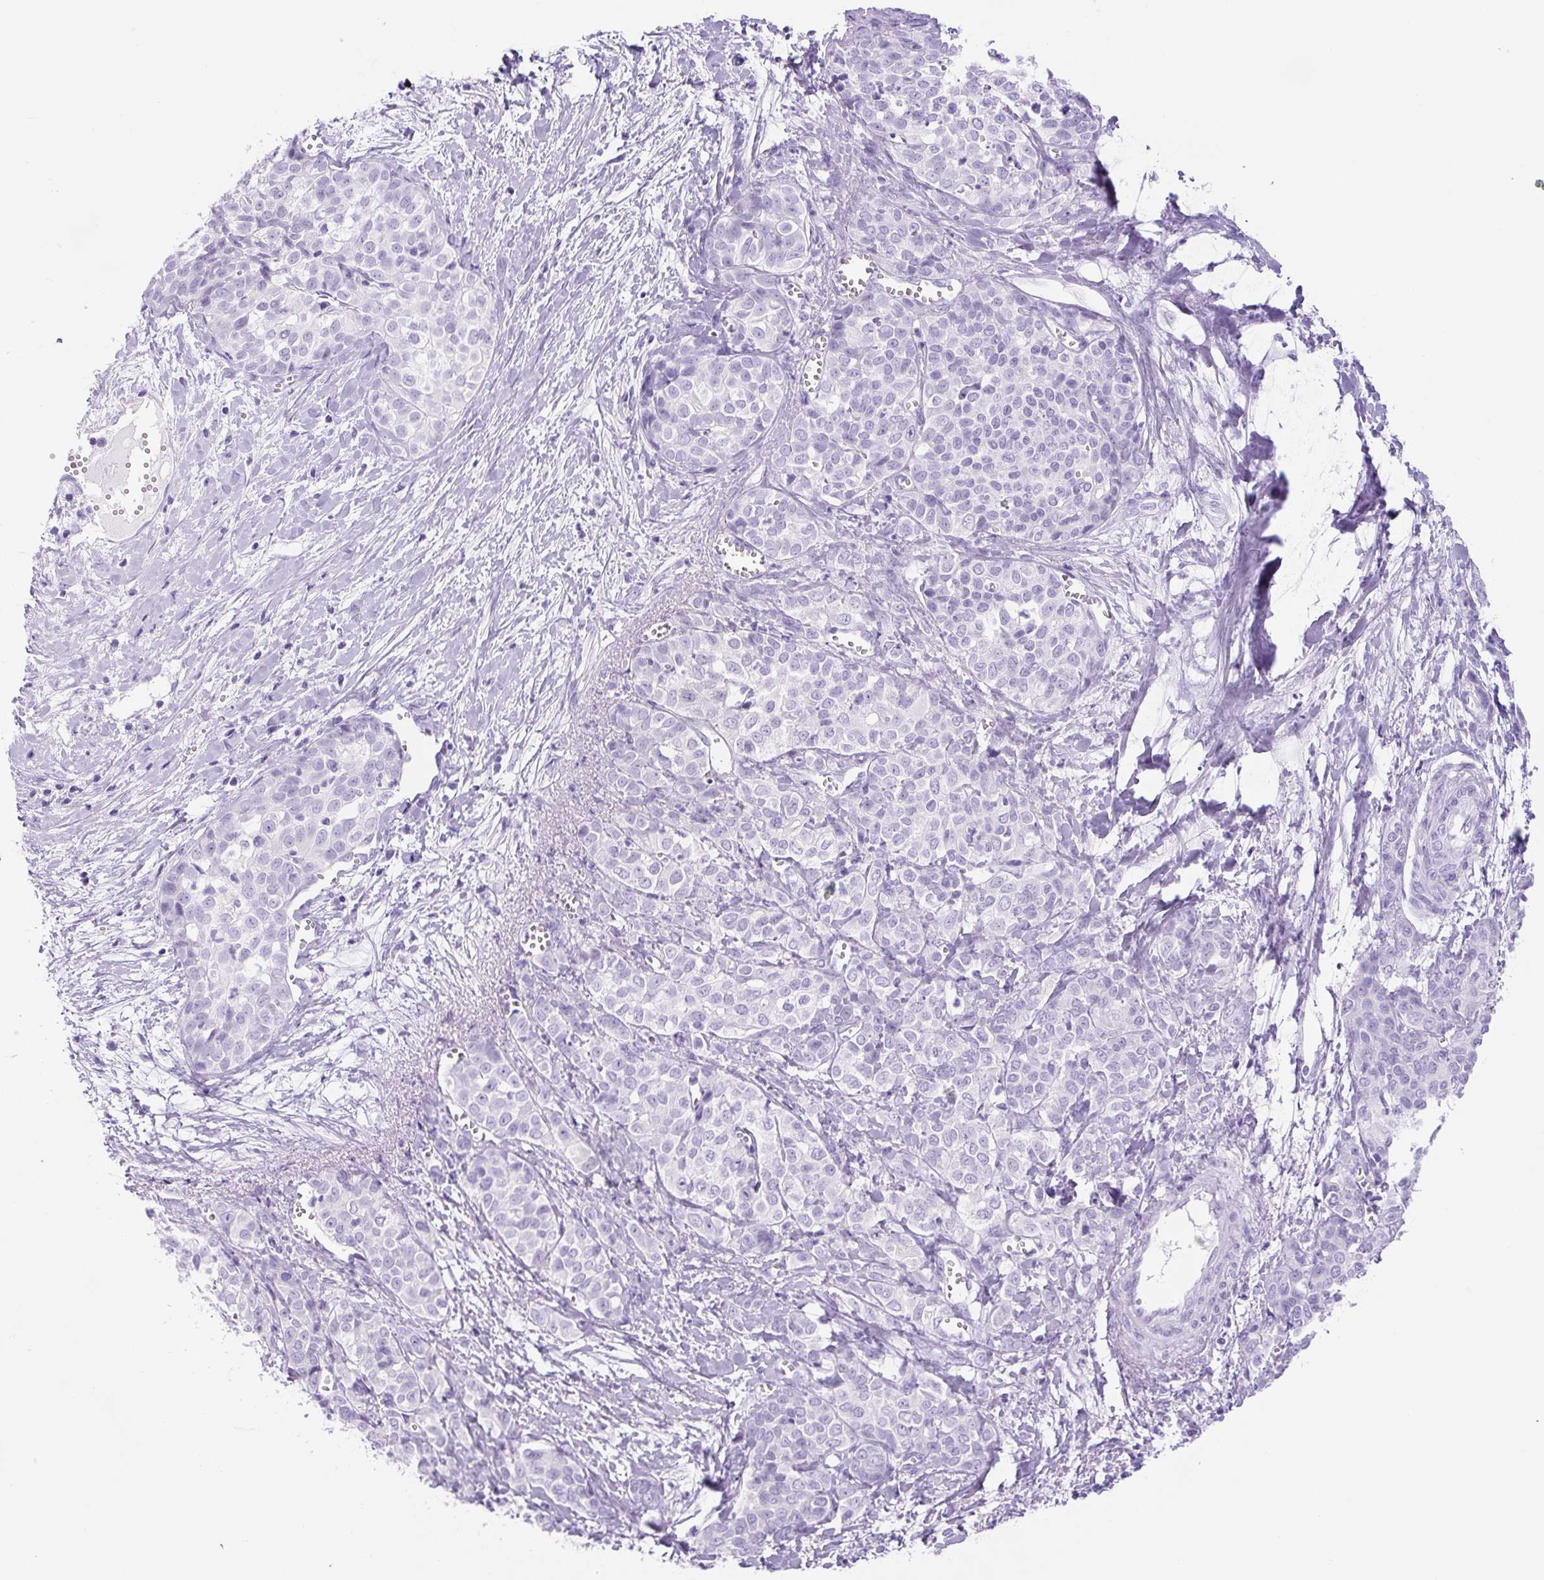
{"staining": {"intensity": "negative", "quantity": "none", "location": "none"}, "tissue": "liver cancer", "cell_type": "Tumor cells", "image_type": "cancer", "snomed": [{"axis": "morphology", "description": "Cholangiocarcinoma"}, {"axis": "topography", "description": "Liver"}], "caption": "Cholangiocarcinoma (liver) was stained to show a protein in brown. There is no significant positivity in tumor cells. Brightfield microscopy of immunohistochemistry (IHC) stained with DAB (3,3'-diaminobenzidine) (brown) and hematoxylin (blue), captured at high magnification.", "gene": "UBL3", "patient": {"sex": "female", "age": 77}}